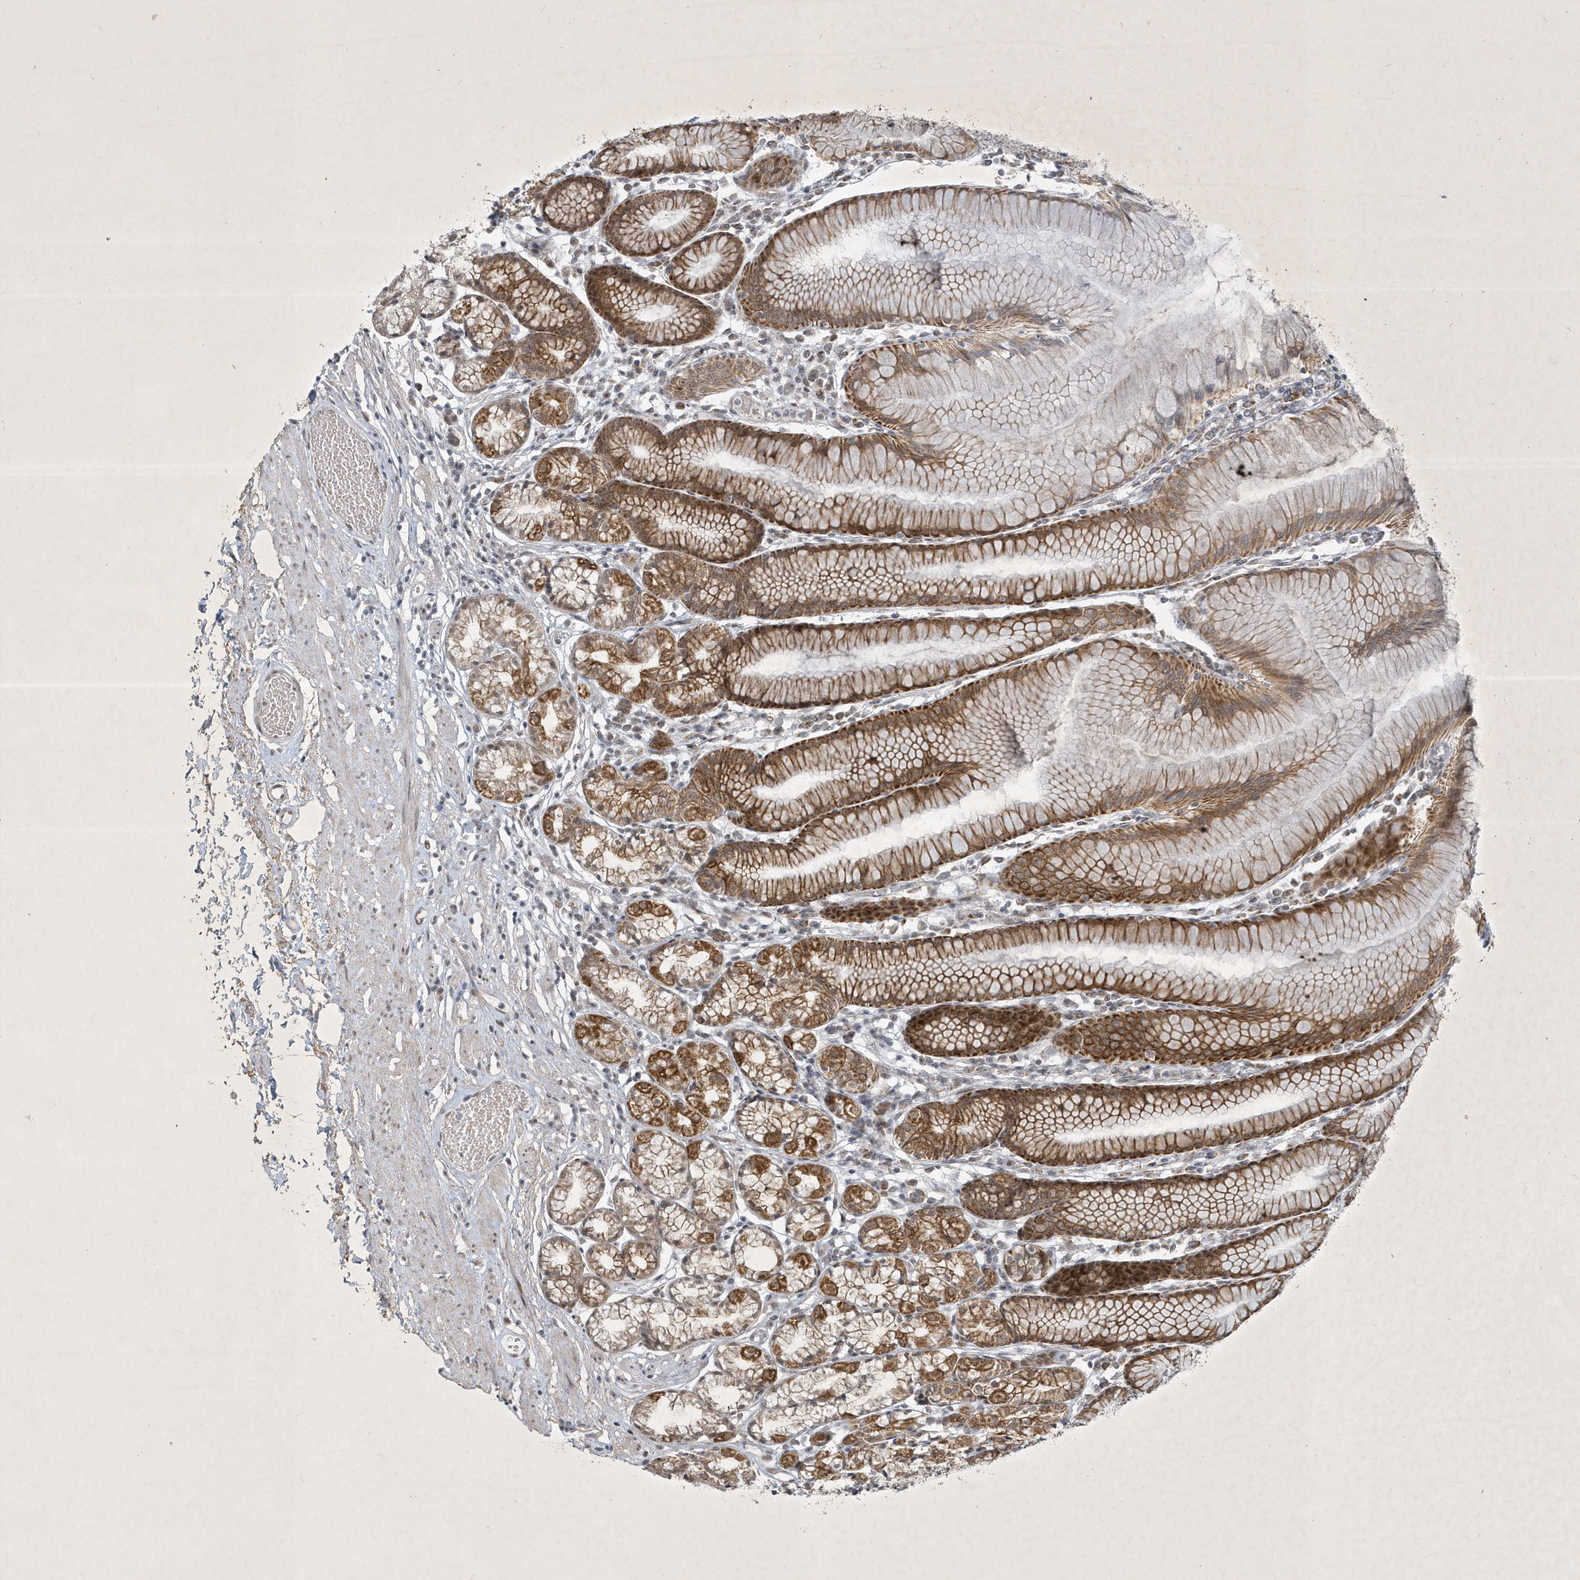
{"staining": {"intensity": "strong", "quantity": "25%-75%", "location": "cytoplasmic/membranous"}, "tissue": "stomach", "cell_type": "Glandular cells", "image_type": "normal", "snomed": [{"axis": "morphology", "description": "Normal tissue, NOS"}, {"axis": "topography", "description": "Stomach"}], "caption": "A brown stain shows strong cytoplasmic/membranous staining of a protein in glandular cells of benign stomach. (Brightfield microscopy of DAB IHC at high magnification).", "gene": "ZBTB9", "patient": {"sex": "female", "age": 57}}